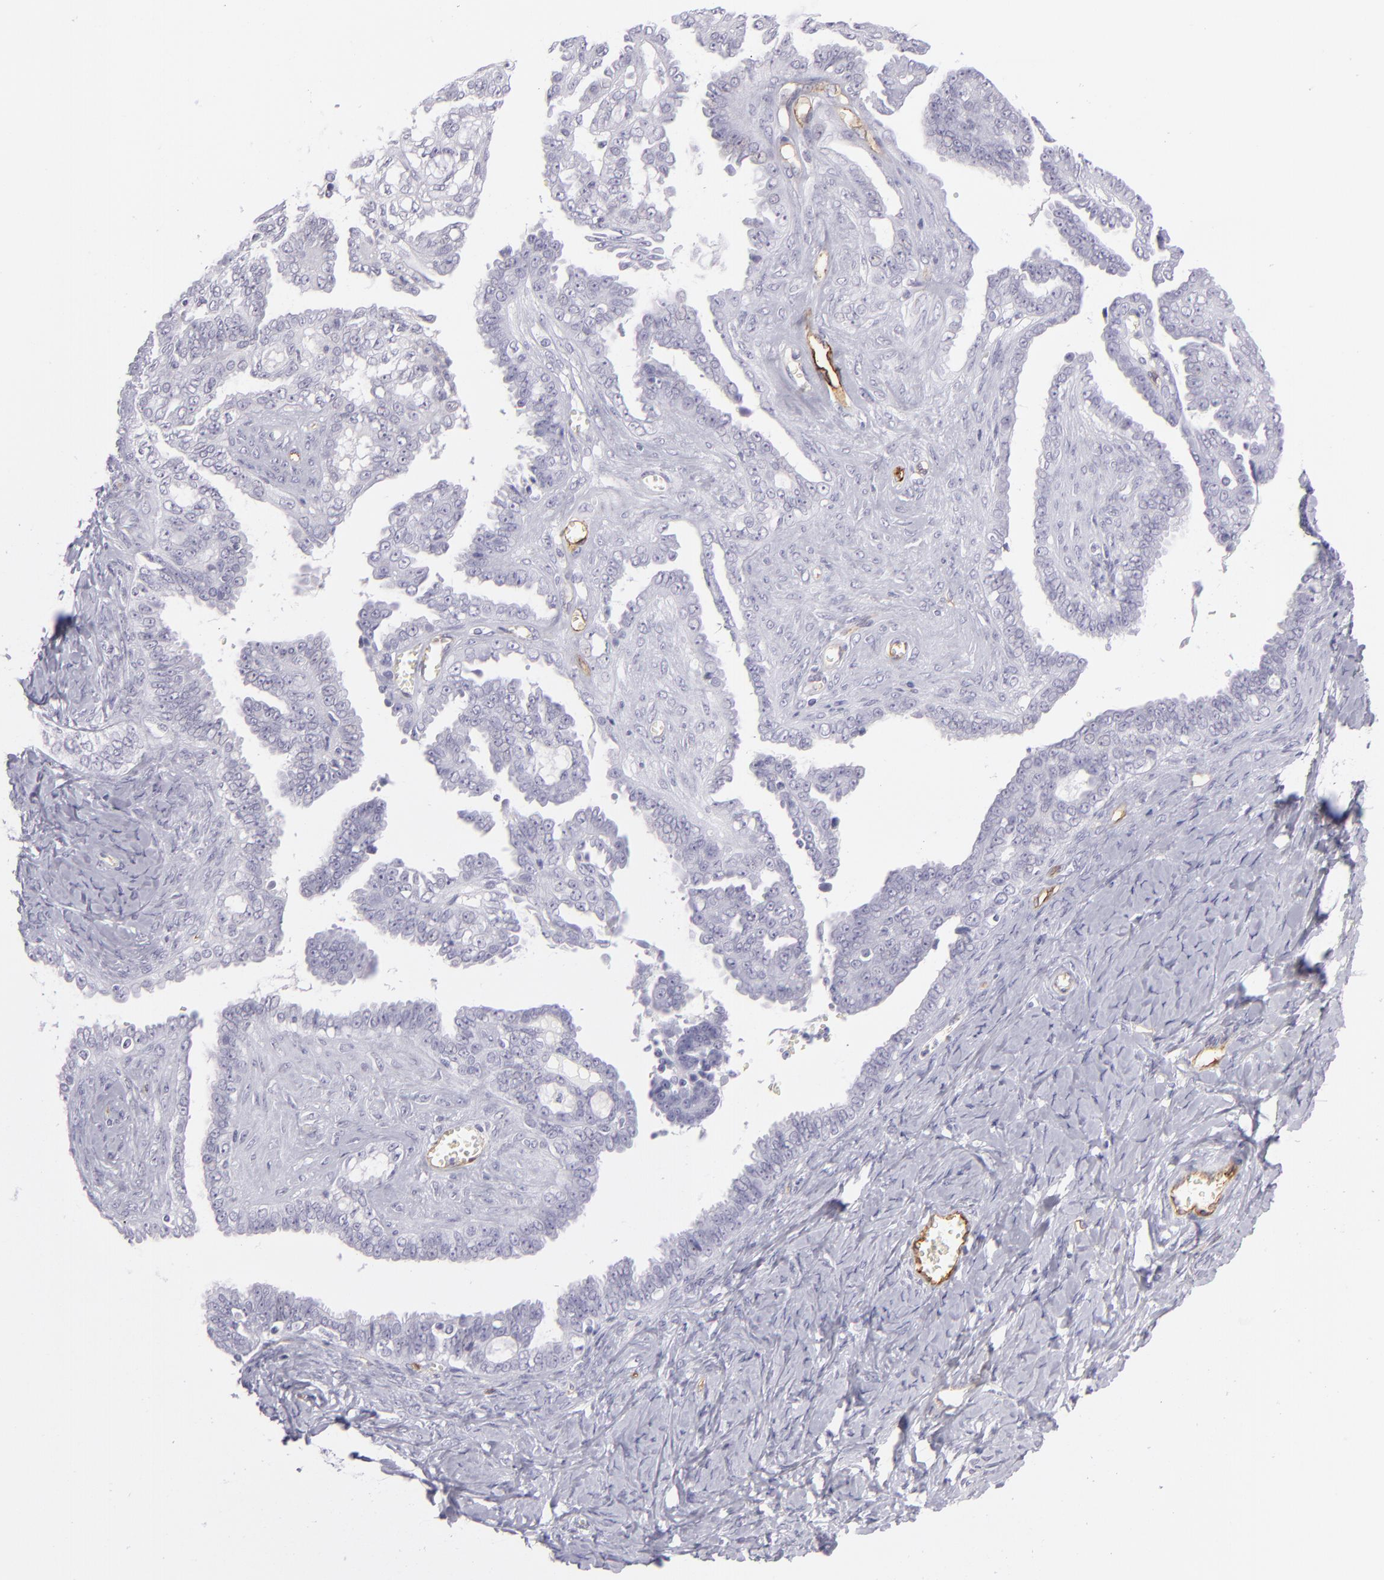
{"staining": {"intensity": "negative", "quantity": "none", "location": "none"}, "tissue": "ovarian cancer", "cell_type": "Tumor cells", "image_type": "cancer", "snomed": [{"axis": "morphology", "description": "Cystadenocarcinoma, serous, NOS"}, {"axis": "topography", "description": "Ovary"}], "caption": "There is no significant staining in tumor cells of ovarian cancer (serous cystadenocarcinoma). Nuclei are stained in blue.", "gene": "THBD", "patient": {"sex": "female", "age": 71}}